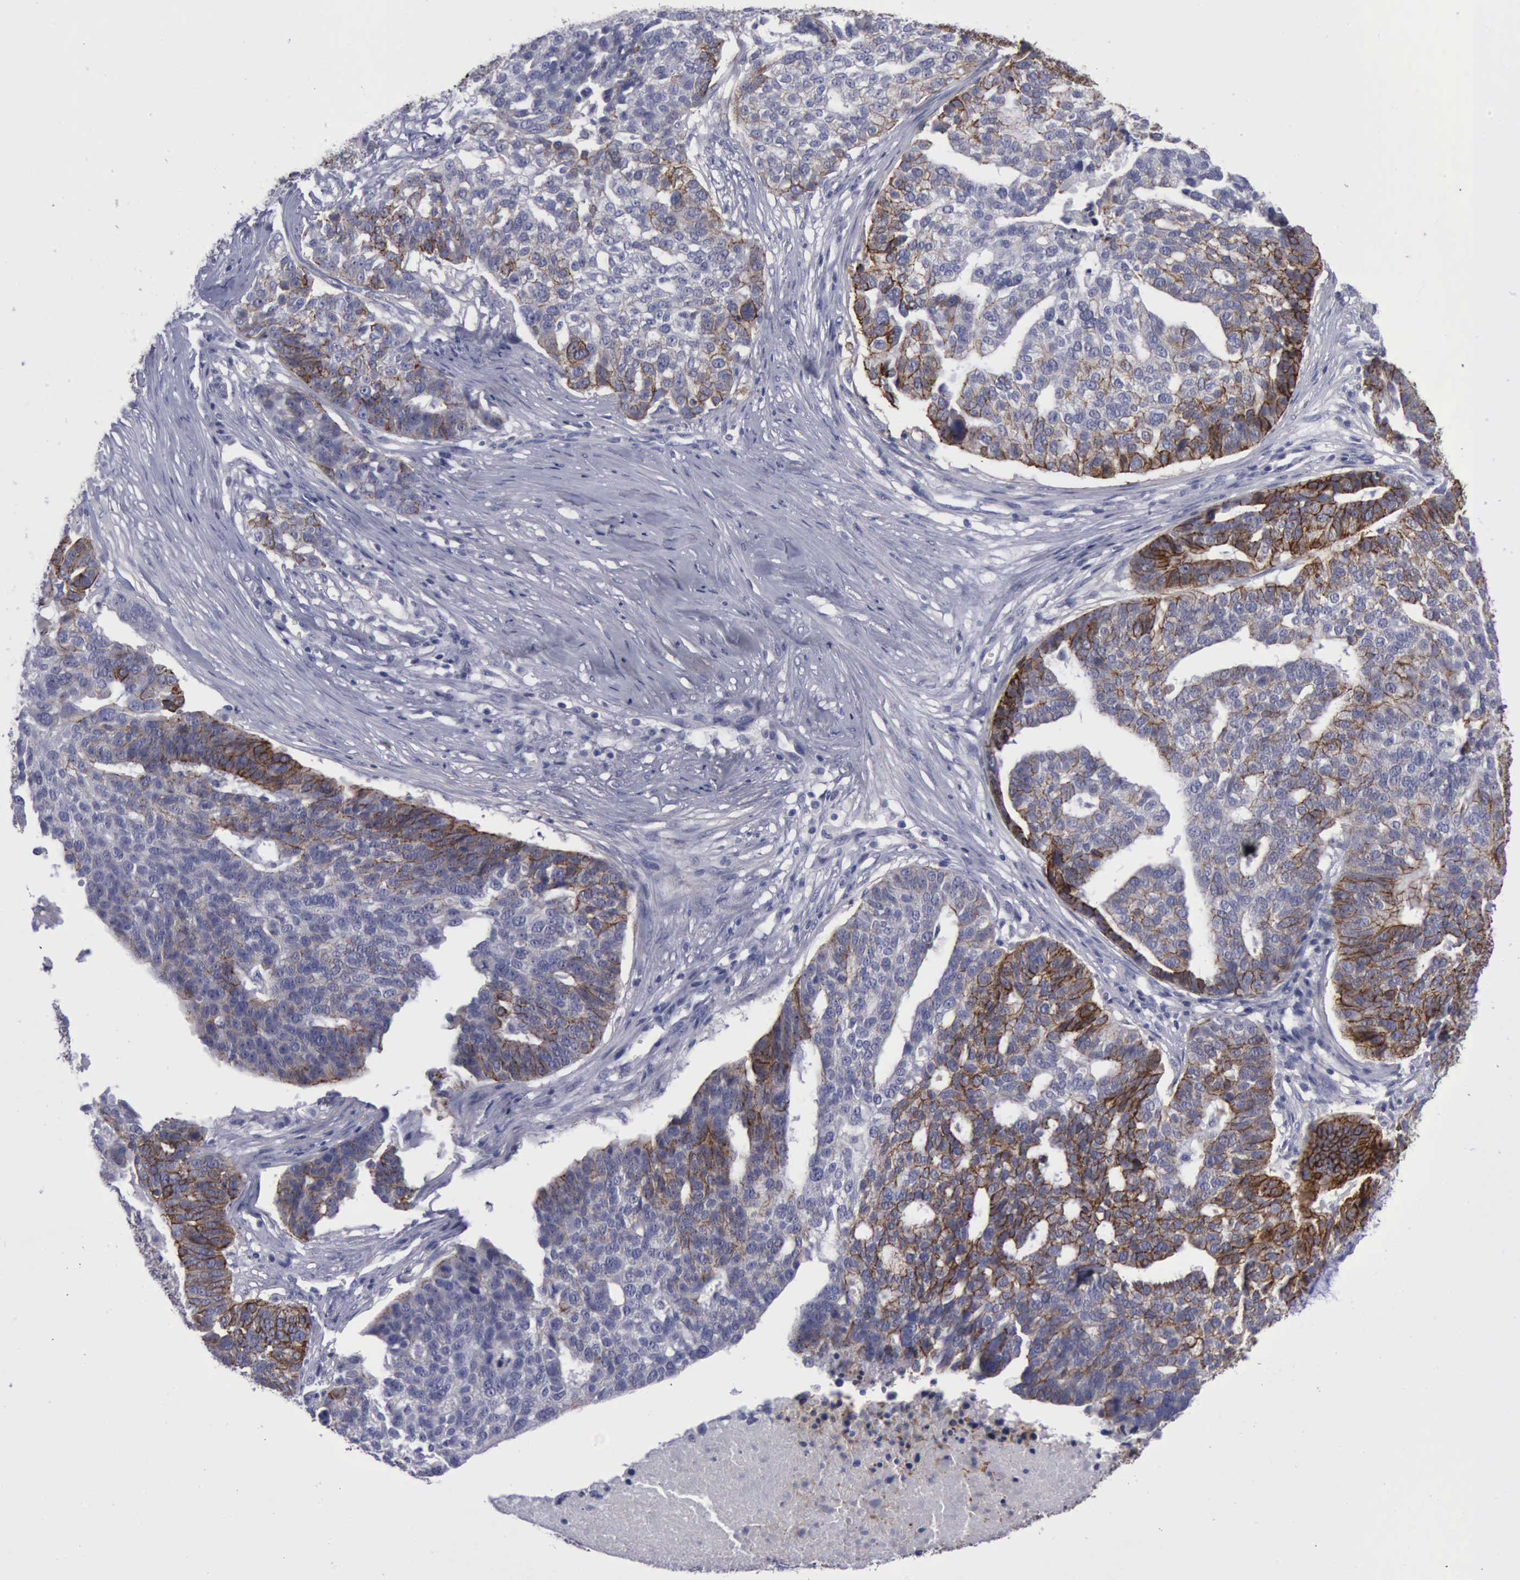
{"staining": {"intensity": "strong", "quantity": "25%-75%", "location": "cytoplasmic/membranous"}, "tissue": "ovarian cancer", "cell_type": "Tumor cells", "image_type": "cancer", "snomed": [{"axis": "morphology", "description": "Cystadenocarcinoma, serous, NOS"}, {"axis": "topography", "description": "Ovary"}], "caption": "The immunohistochemical stain shows strong cytoplasmic/membranous positivity in tumor cells of ovarian cancer tissue. (Brightfield microscopy of DAB IHC at high magnification).", "gene": "CDH2", "patient": {"sex": "female", "age": 59}}